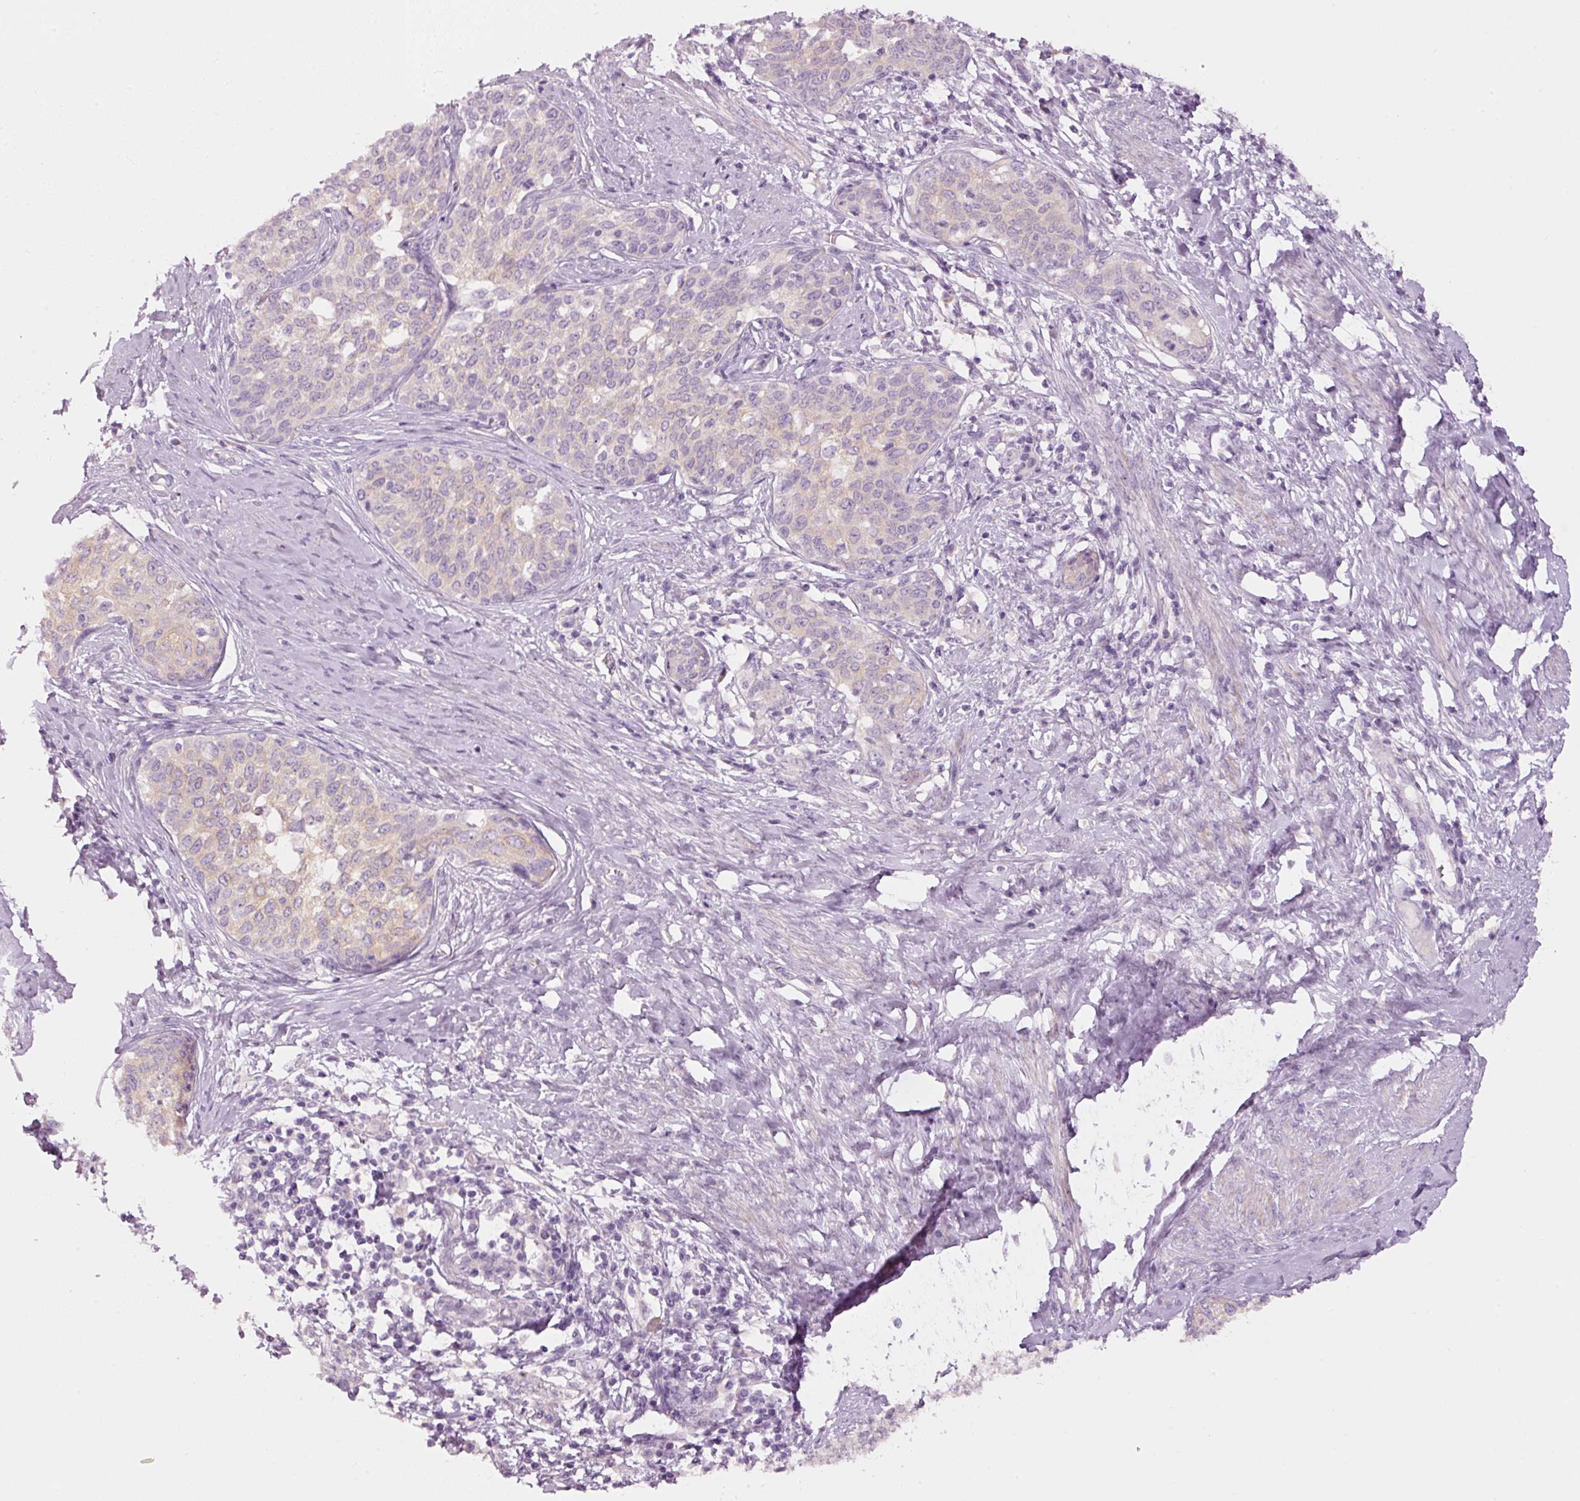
{"staining": {"intensity": "weak", "quantity": "<25%", "location": "cytoplasmic/membranous"}, "tissue": "cervical cancer", "cell_type": "Tumor cells", "image_type": "cancer", "snomed": [{"axis": "morphology", "description": "Squamous cell carcinoma, NOS"}, {"axis": "morphology", "description": "Adenocarcinoma, NOS"}, {"axis": "topography", "description": "Cervix"}], "caption": "This is an immunohistochemistry (IHC) micrograph of human cervical cancer (squamous cell carcinoma). There is no positivity in tumor cells.", "gene": "PDXDC1", "patient": {"sex": "female", "age": 52}}